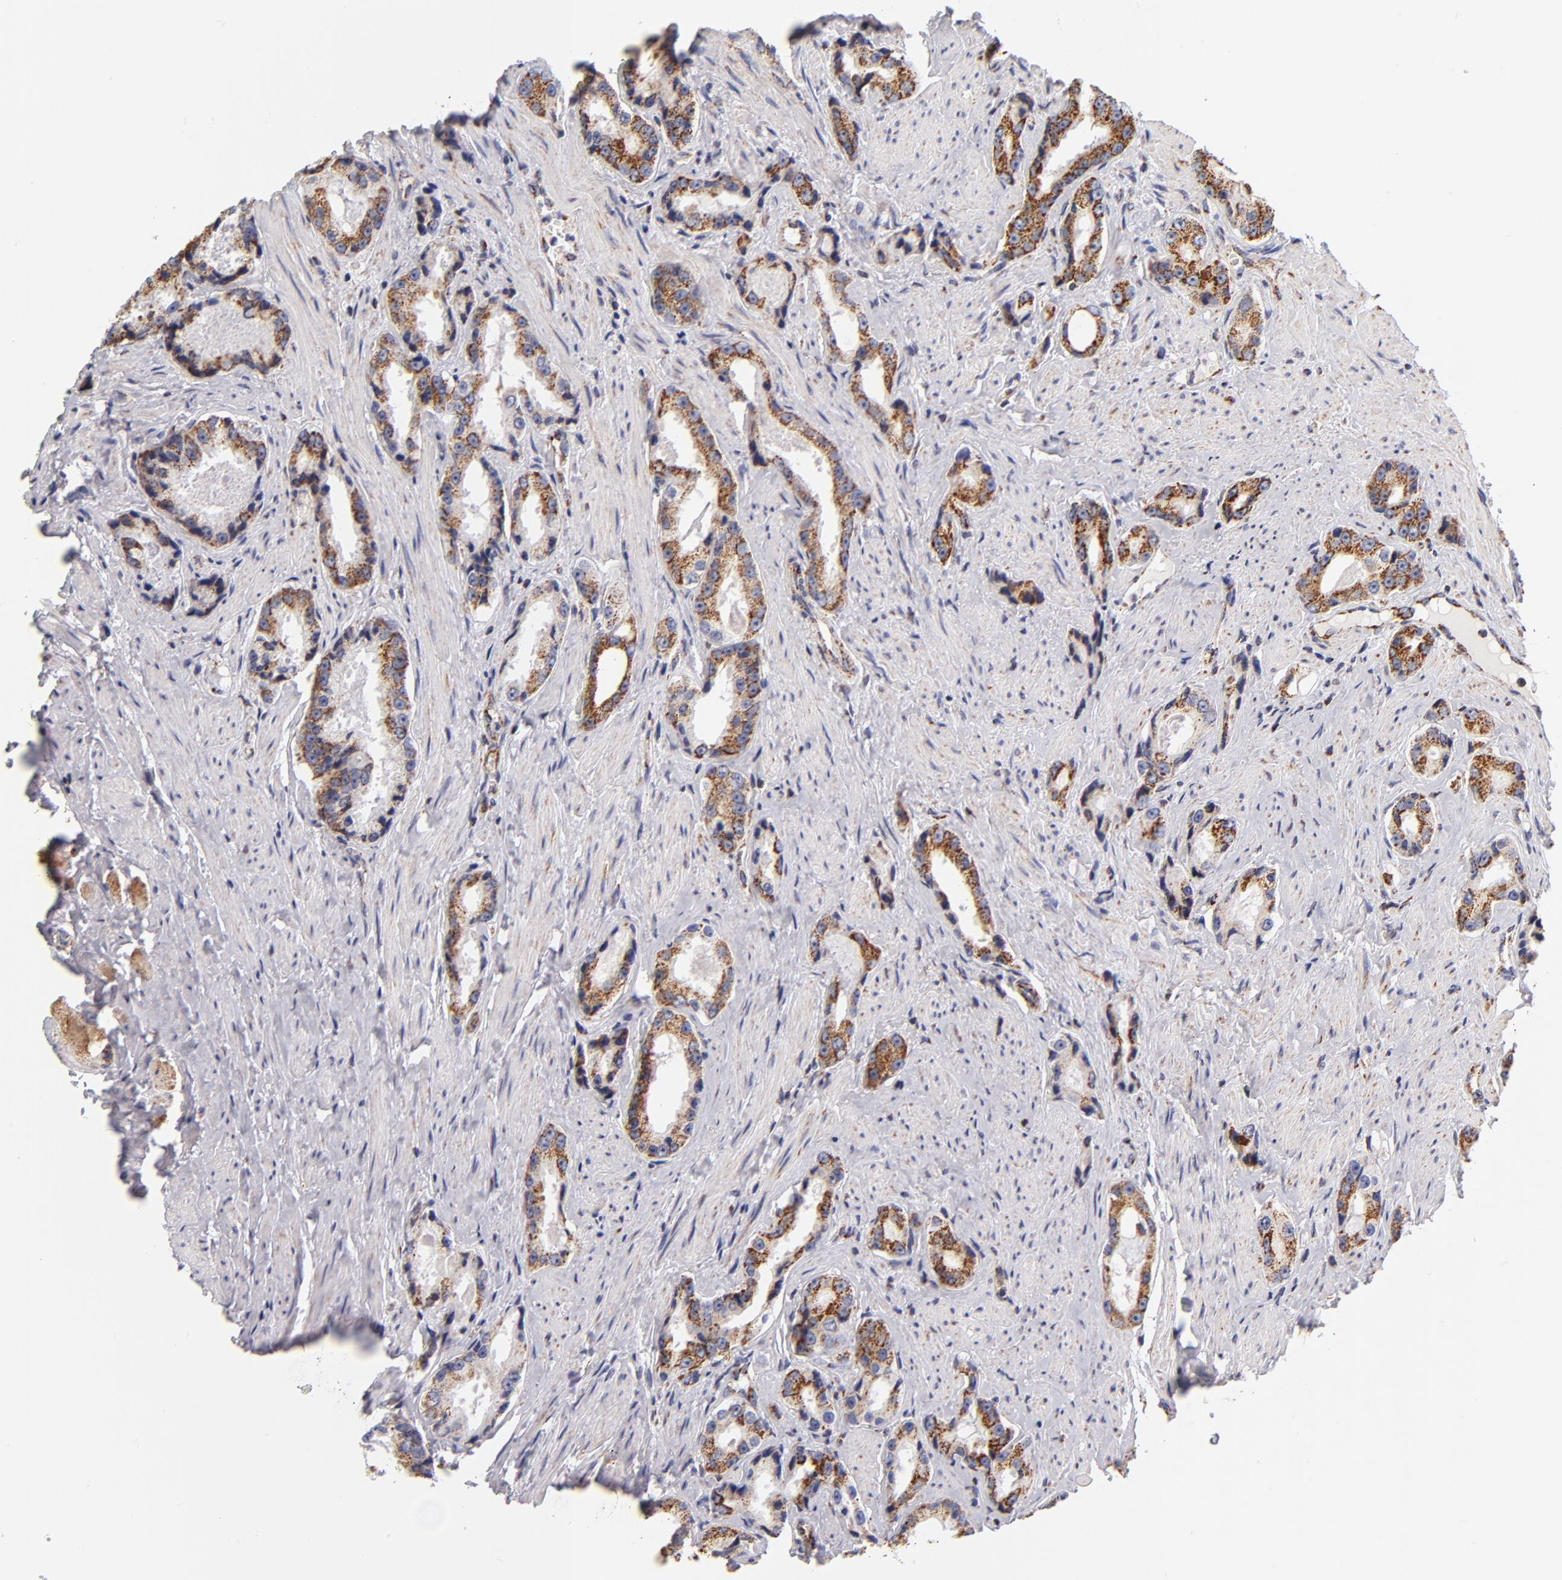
{"staining": {"intensity": "strong", "quantity": ">75%", "location": "cytoplasmic/membranous"}, "tissue": "prostate cancer", "cell_type": "Tumor cells", "image_type": "cancer", "snomed": [{"axis": "morphology", "description": "Adenocarcinoma, Medium grade"}, {"axis": "topography", "description": "Prostate"}], "caption": "Protein staining by IHC shows strong cytoplasmic/membranous positivity in approximately >75% of tumor cells in adenocarcinoma (medium-grade) (prostate).", "gene": "ECHS1", "patient": {"sex": "male", "age": 60}}